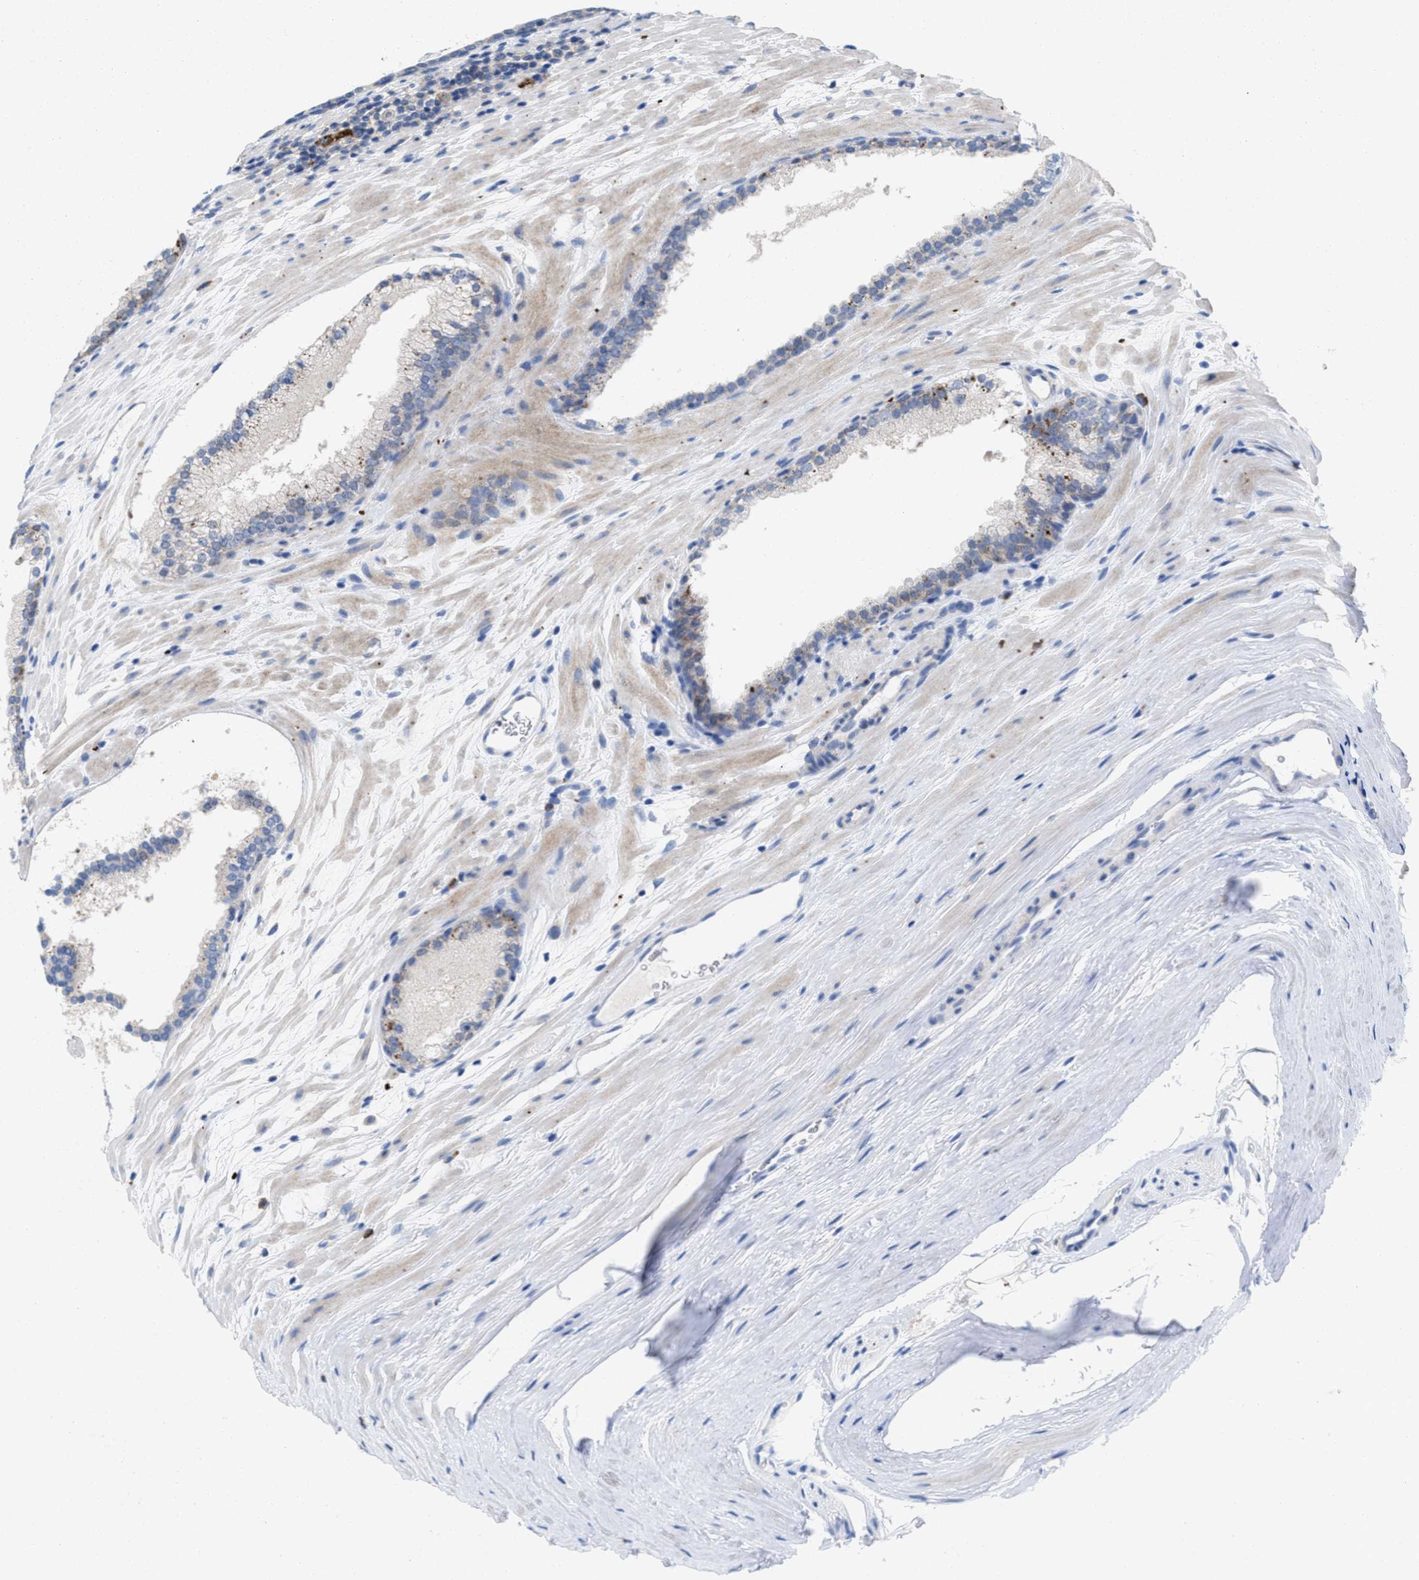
{"staining": {"intensity": "weak", "quantity": "<25%", "location": "cytoplasmic/membranous"}, "tissue": "prostate cancer", "cell_type": "Tumor cells", "image_type": "cancer", "snomed": [{"axis": "morphology", "description": "Adenocarcinoma, Low grade"}, {"axis": "topography", "description": "Prostate"}], "caption": "Immunohistochemistry of human adenocarcinoma (low-grade) (prostate) reveals no expression in tumor cells.", "gene": "MSI2", "patient": {"sex": "male", "age": 70}}